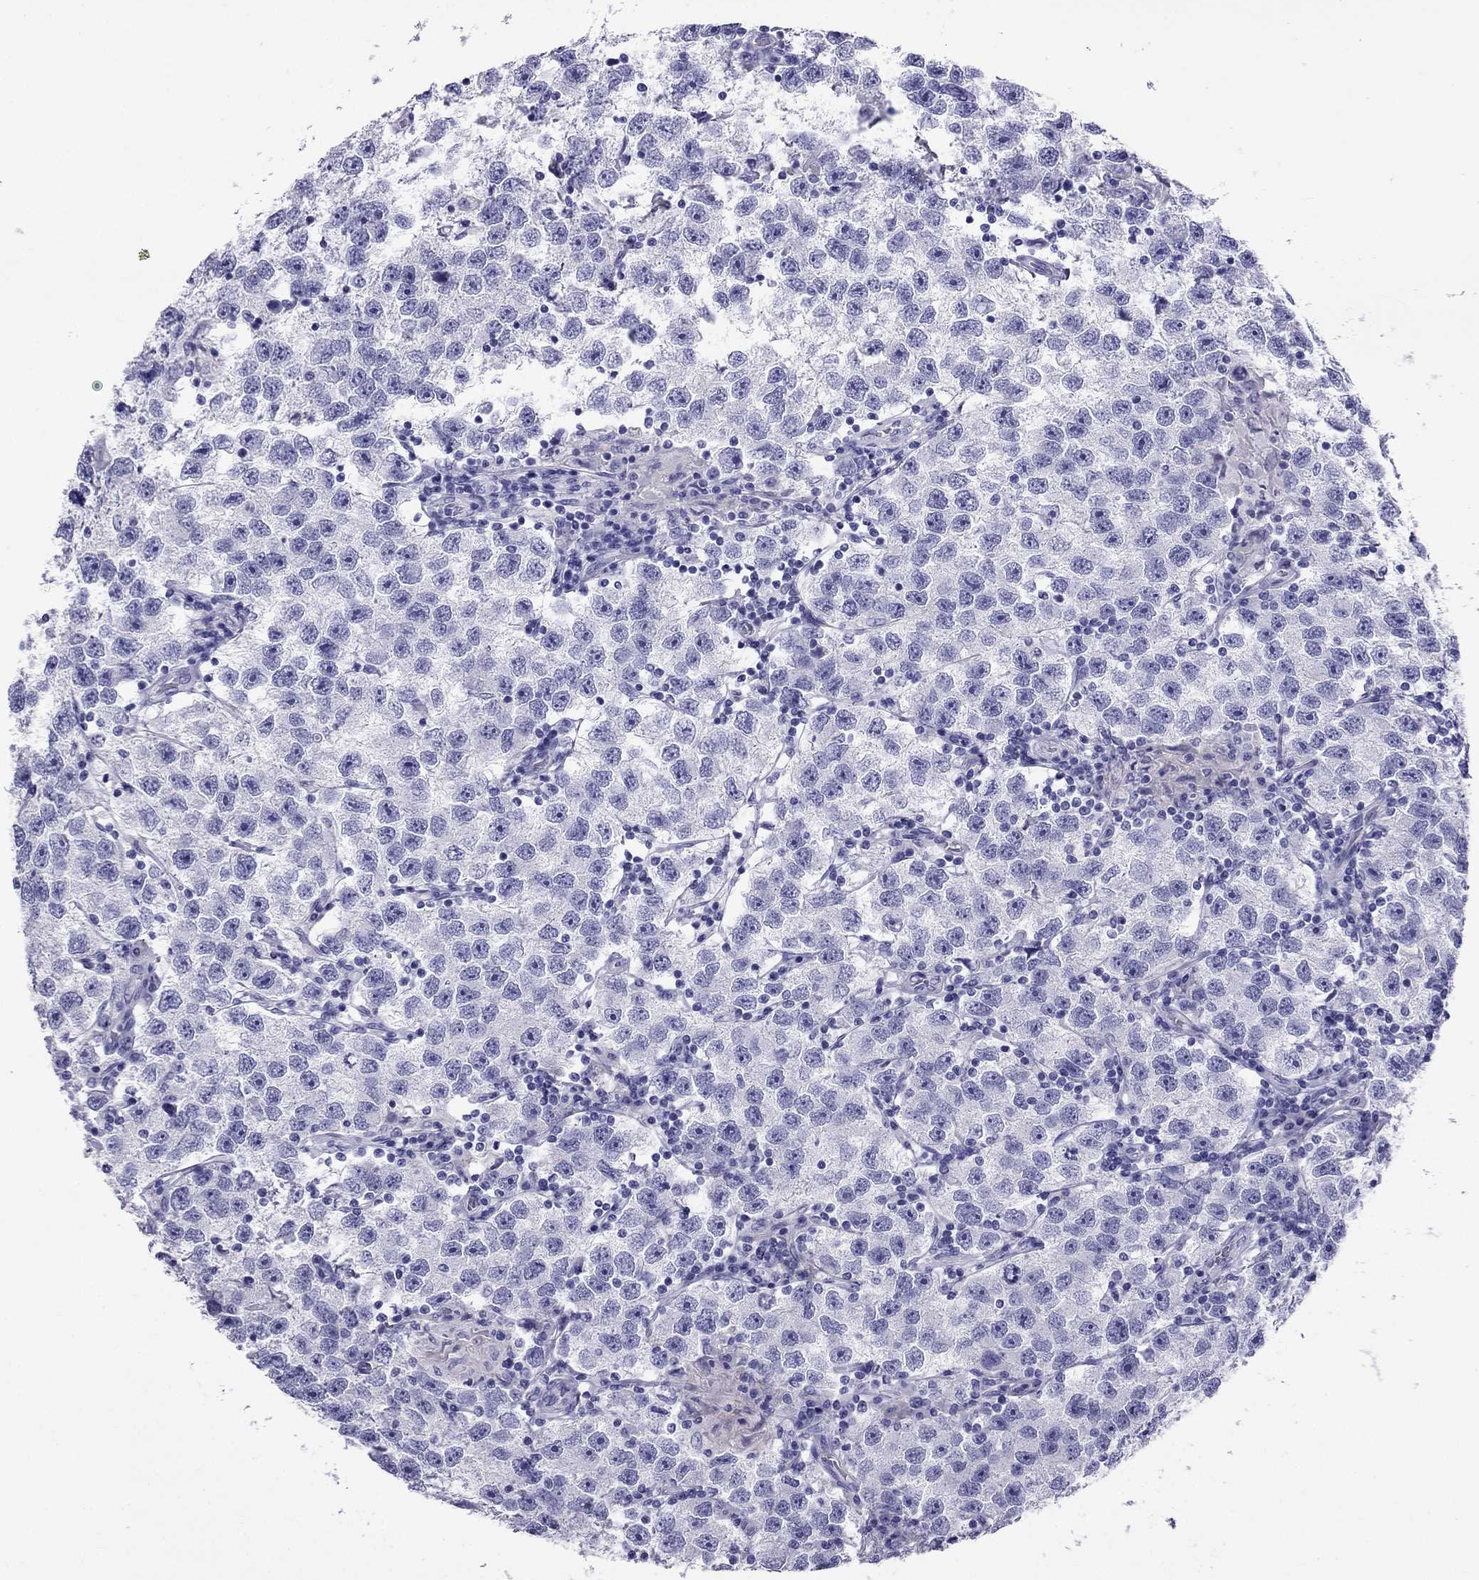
{"staining": {"intensity": "negative", "quantity": "none", "location": "none"}, "tissue": "testis cancer", "cell_type": "Tumor cells", "image_type": "cancer", "snomed": [{"axis": "morphology", "description": "Seminoma, NOS"}, {"axis": "topography", "description": "Testis"}], "caption": "Immunohistochemistry (IHC) of testis cancer shows no positivity in tumor cells.", "gene": "ARR3", "patient": {"sex": "male", "age": 26}}